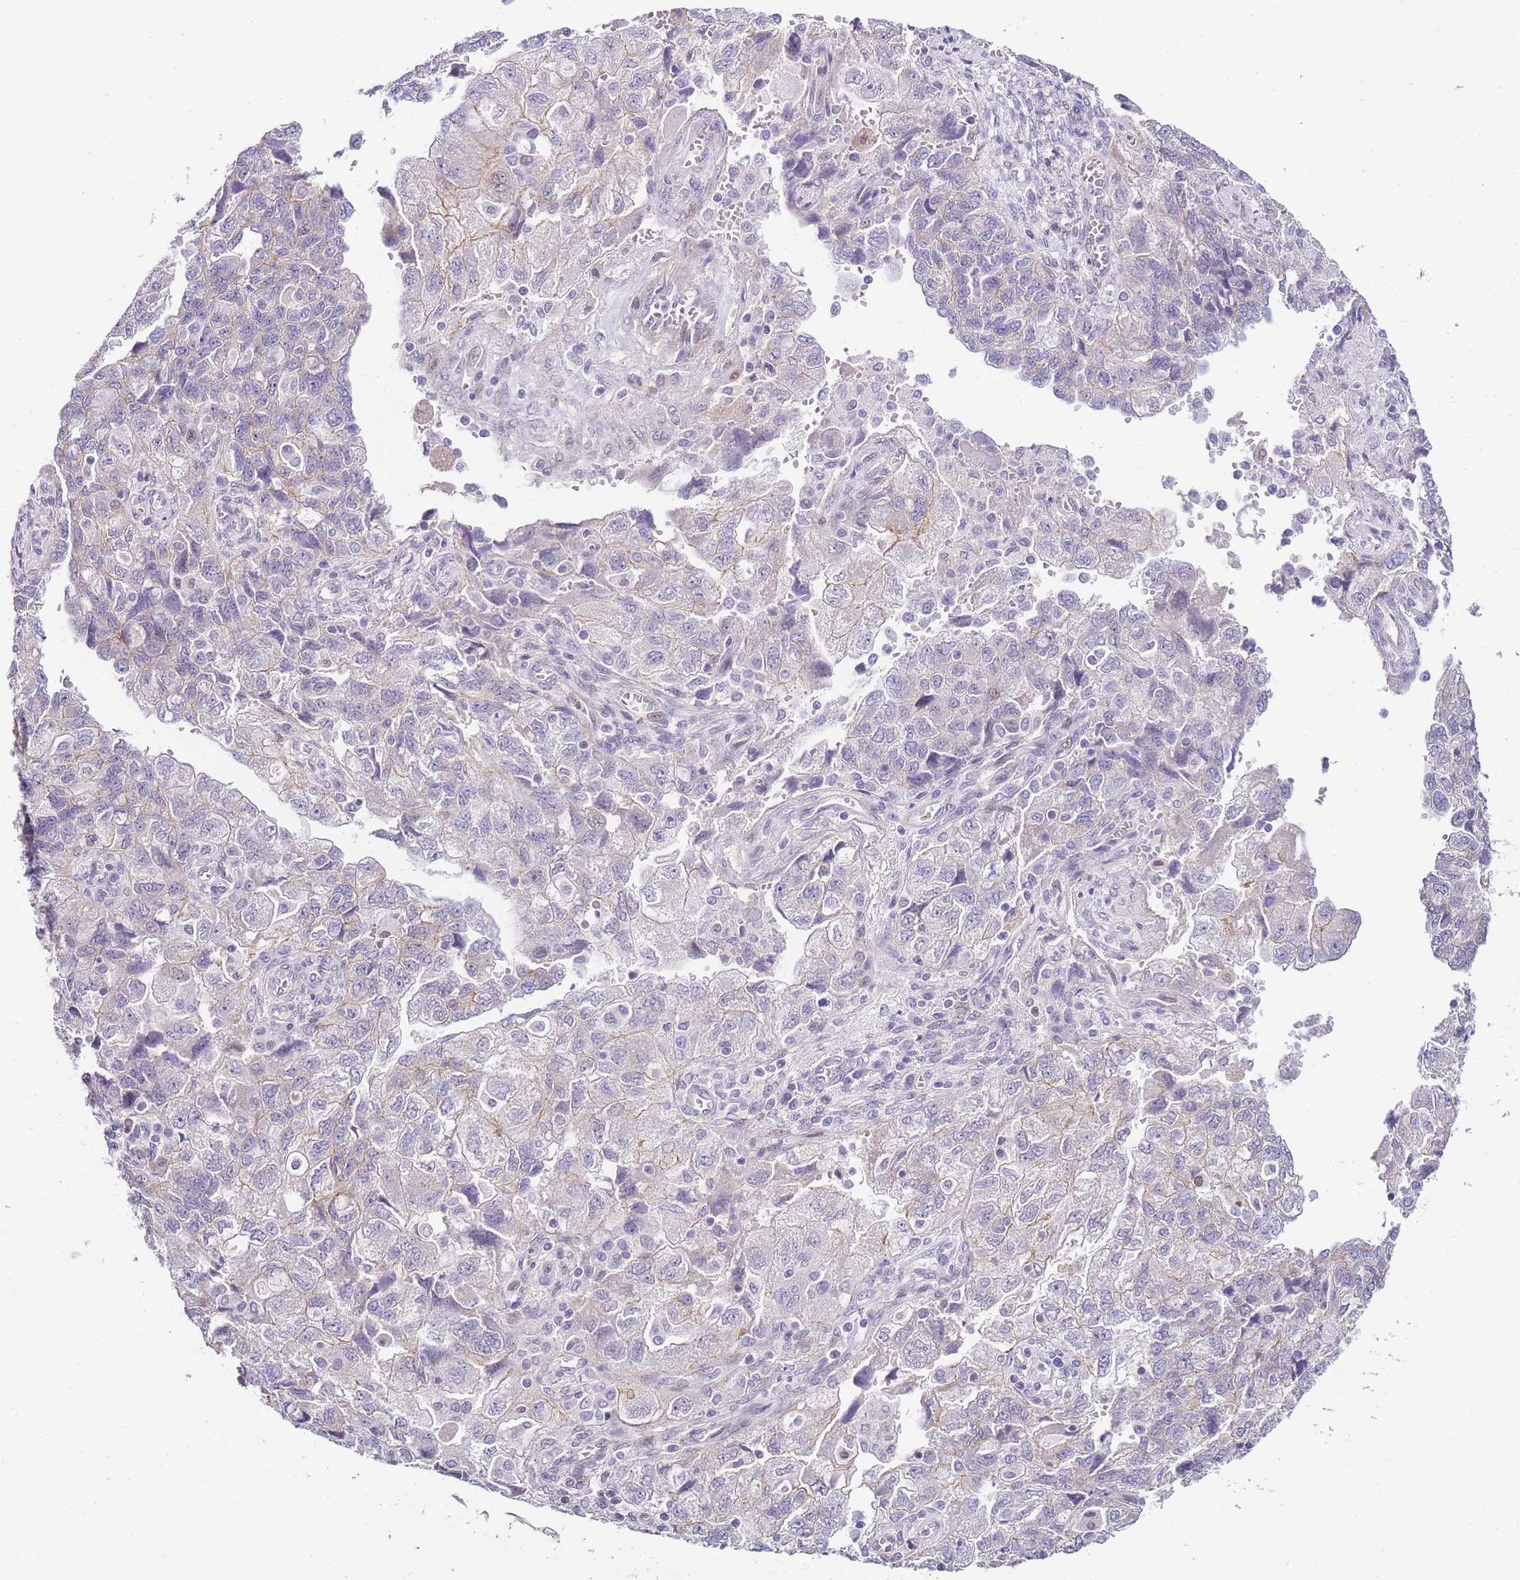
{"staining": {"intensity": "negative", "quantity": "none", "location": "none"}, "tissue": "ovarian cancer", "cell_type": "Tumor cells", "image_type": "cancer", "snomed": [{"axis": "morphology", "description": "Carcinoma, NOS"}, {"axis": "morphology", "description": "Cystadenocarcinoma, serous, NOS"}, {"axis": "topography", "description": "Ovary"}], "caption": "DAB (3,3'-diaminobenzidine) immunohistochemical staining of human ovarian cancer (carcinoma) displays no significant positivity in tumor cells.", "gene": "CLBA1", "patient": {"sex": "female", "age": 69}}